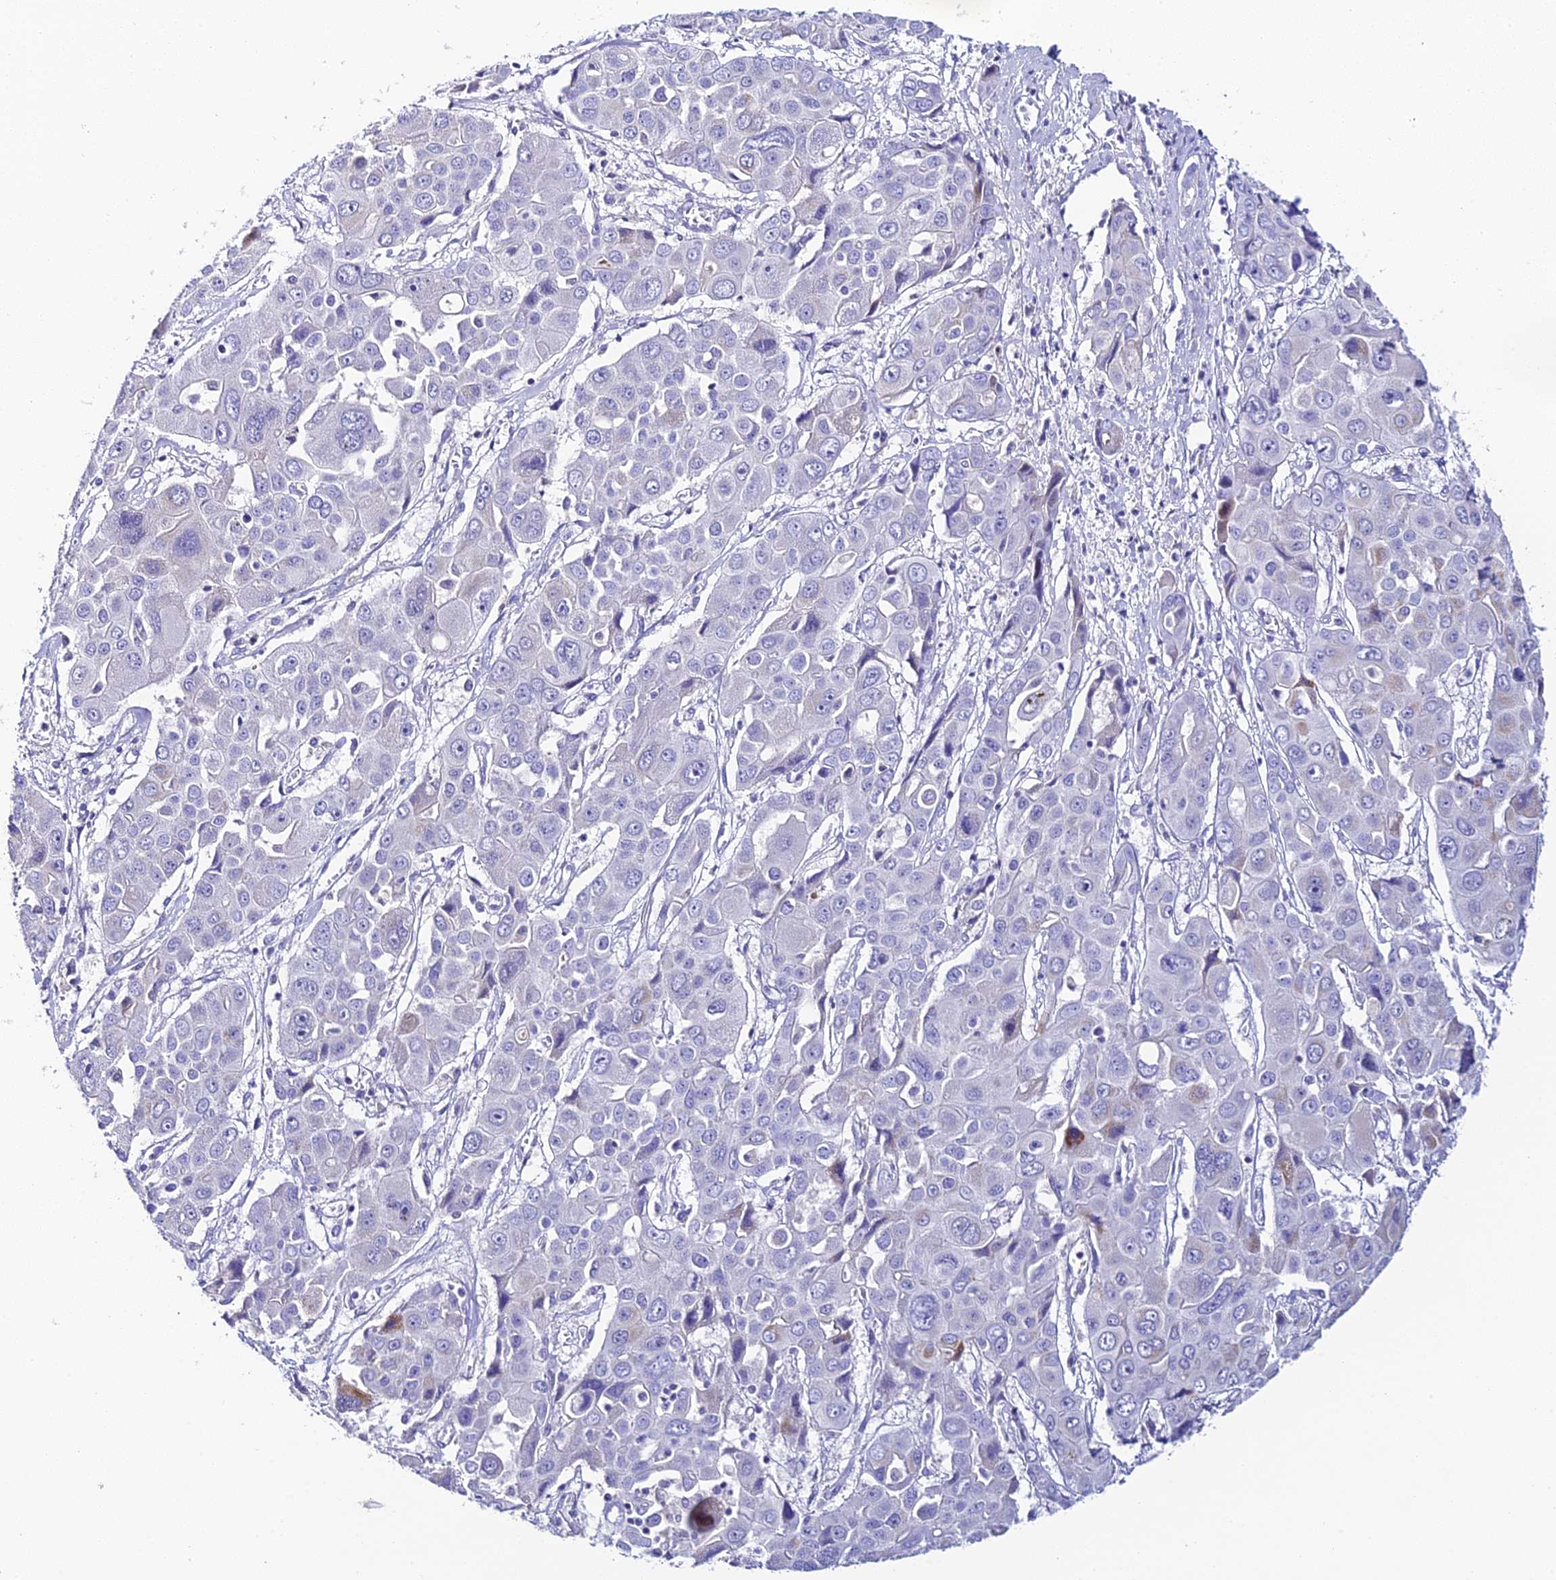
{"staining": {"intensity": "negative", "quantity": "none", "location": "none"}, "tissue": "liver cancer", "cell_type": "Tumor cells", "image_type": "cancer", "snomed": [{"axis": "morphology", "description": "Cholangiocarcinoma"}, {"axis": "topography", "description": "Liver"}], "caption": "Cholangiocarcinoma (liver) stained for a protein using immunohistochemistry shows no expression tumor cells.", "gene": "C12orf29", "patient": {"sex": "male", "age": 67}}